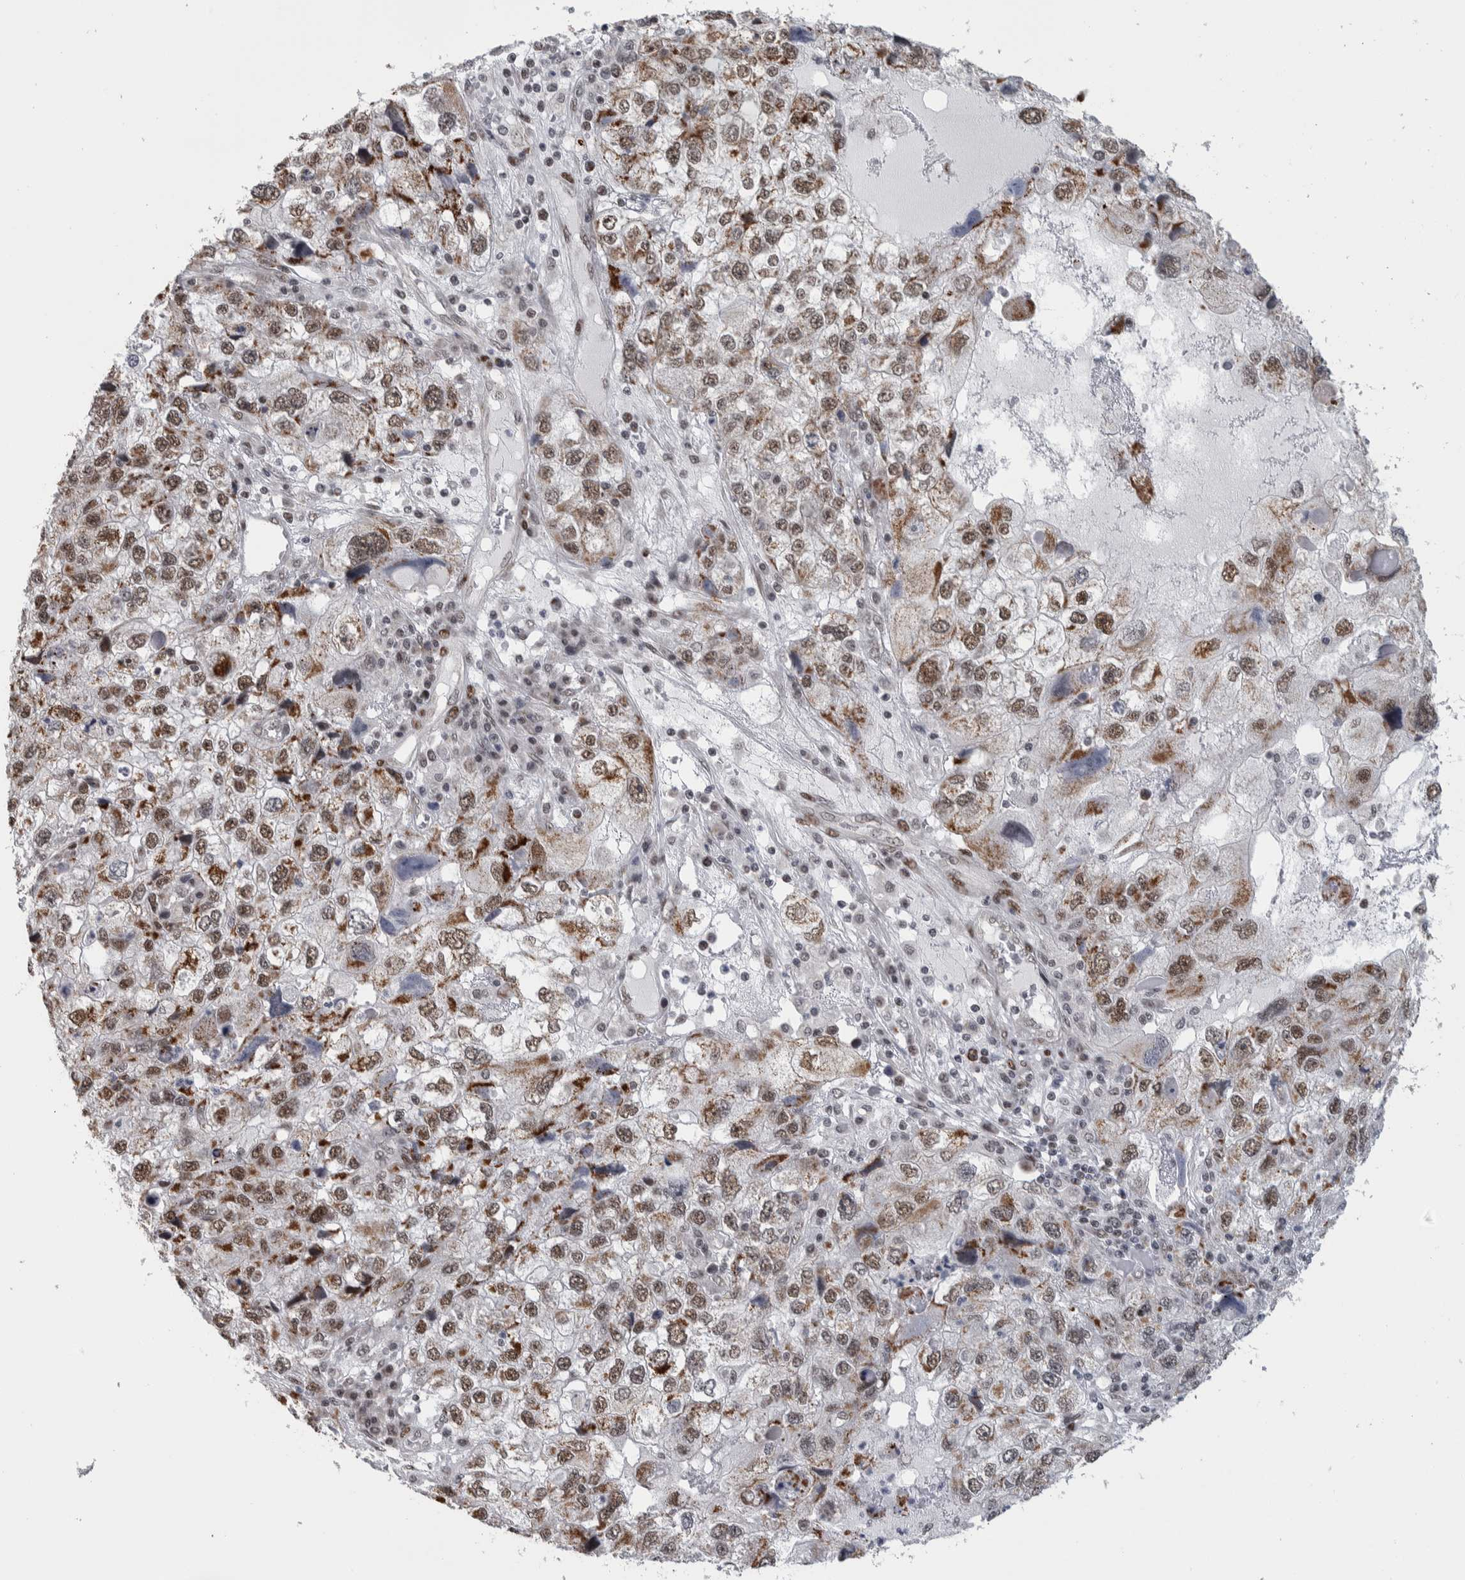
{"staining": {"intensity": "moderate", "quantity": ">75%", "location": "cytoplasmic/membranous,nuclear"}, "tissue": "endometrial cancer", "cell_type": "Tumor cells", "image_type": "cancer", "snomed": [{"axis": "morphology", "description": "Adenocarcinoma, NOS"}, {"axis": "topography", "description": "Endometrium"}], "caption": "Brown immunohistochemical staining in human adenocarcinoma (endometrial) demonstrates moderate cytoplasmic/membranous and nuclear expression in about >75% of tumor cells.", "gene": "HEXIM2", "patient": {"sex": "female", "age": 49}}